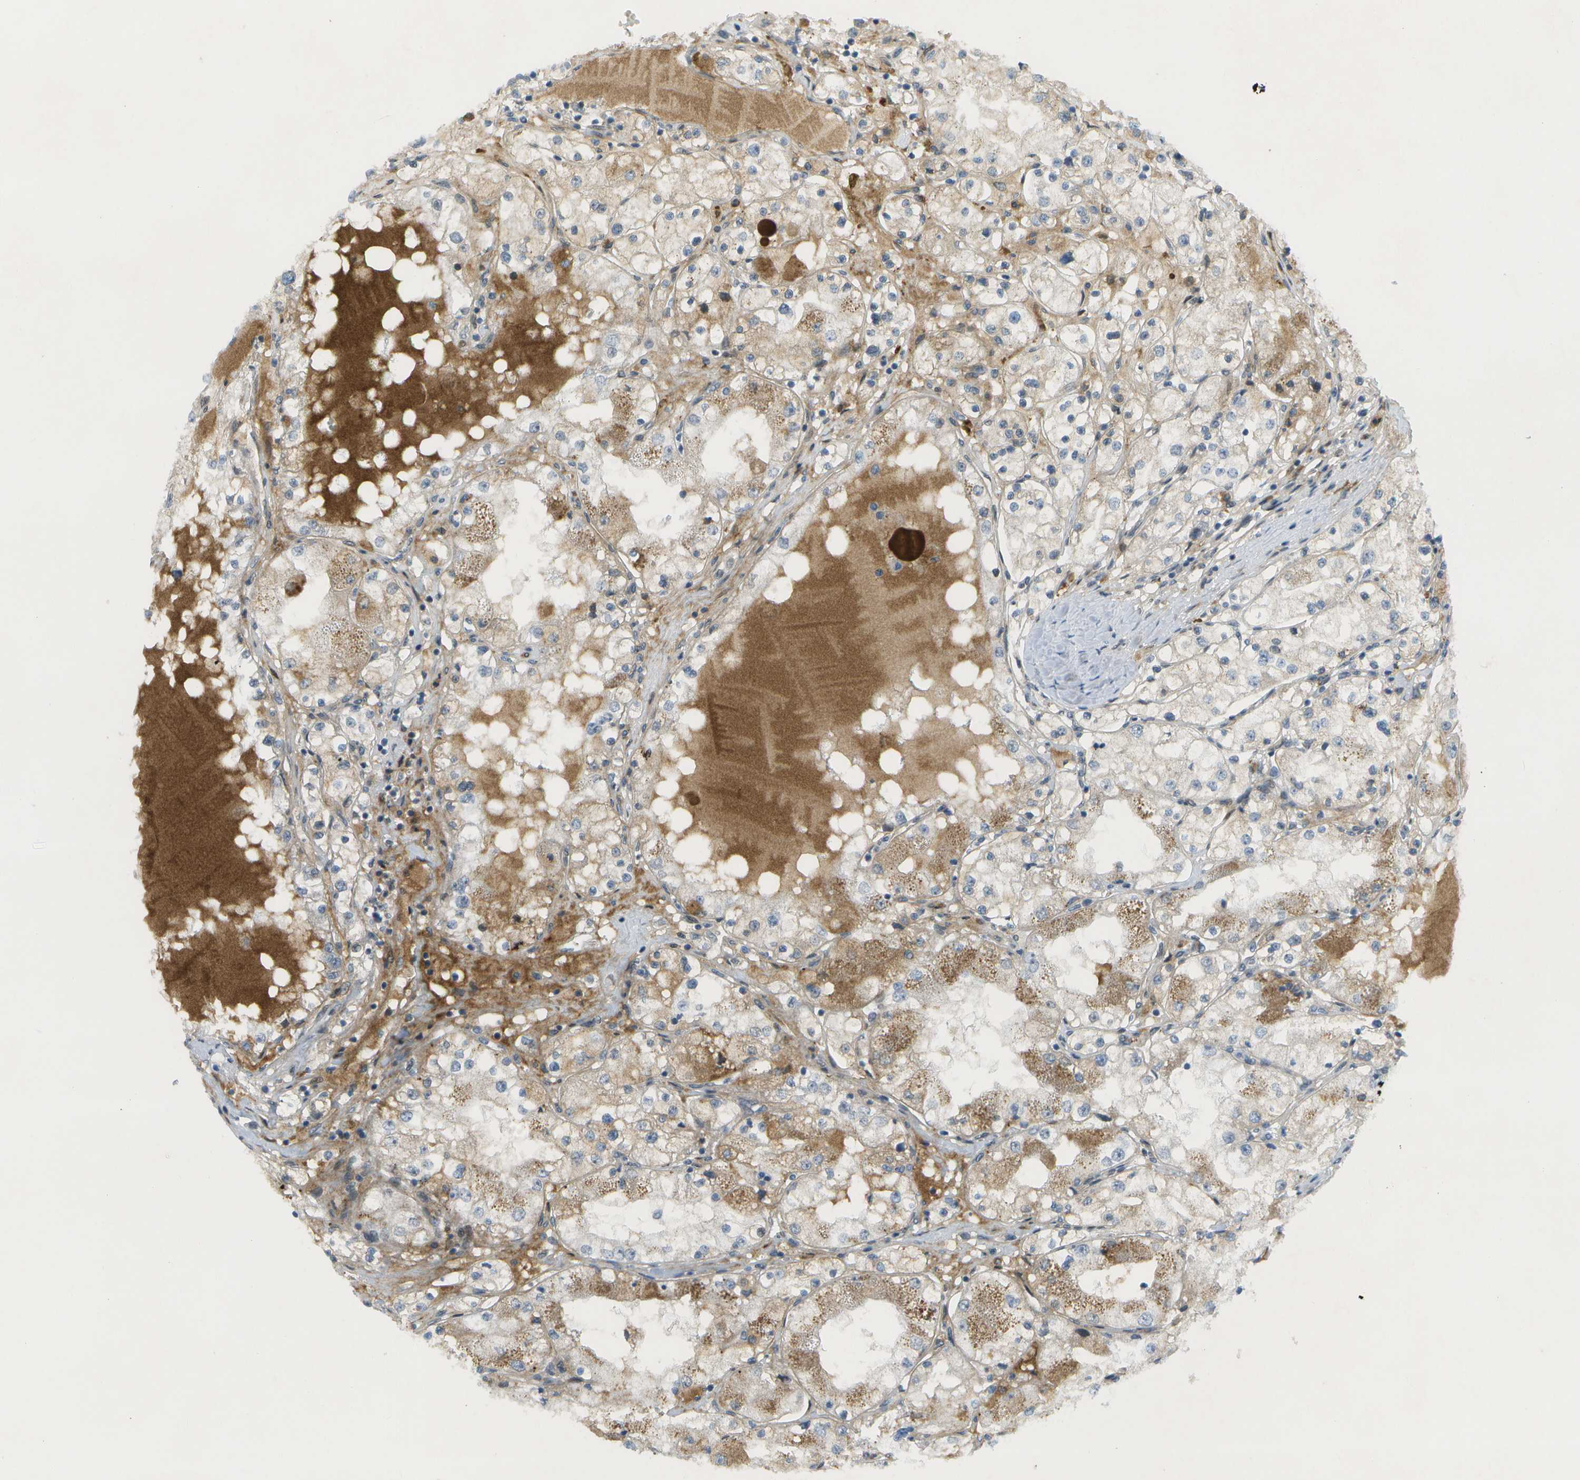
{"staining": {"intensity": "weak", "quantity": "25%-75%", "location": "cytoplasmic/membranous"}, "tissue": "renal cancer", "cell_type": "Tumor cells", "image_type": "cancer", "snomed": [{"axis": "morphology", "description": "Adenocarcinoma, NOS"}, {"axis": "topography", "description": "Kidney"}], "caption": "This is a photomicrograph of immunohistochemistry (IHC) staining of renal adenocarcinoma, which shows weak positivity in the cytoplasmic/membranous of tumor cells.", "gene": "CACNB4", "patient": {"sex": "male", "age": 68}}